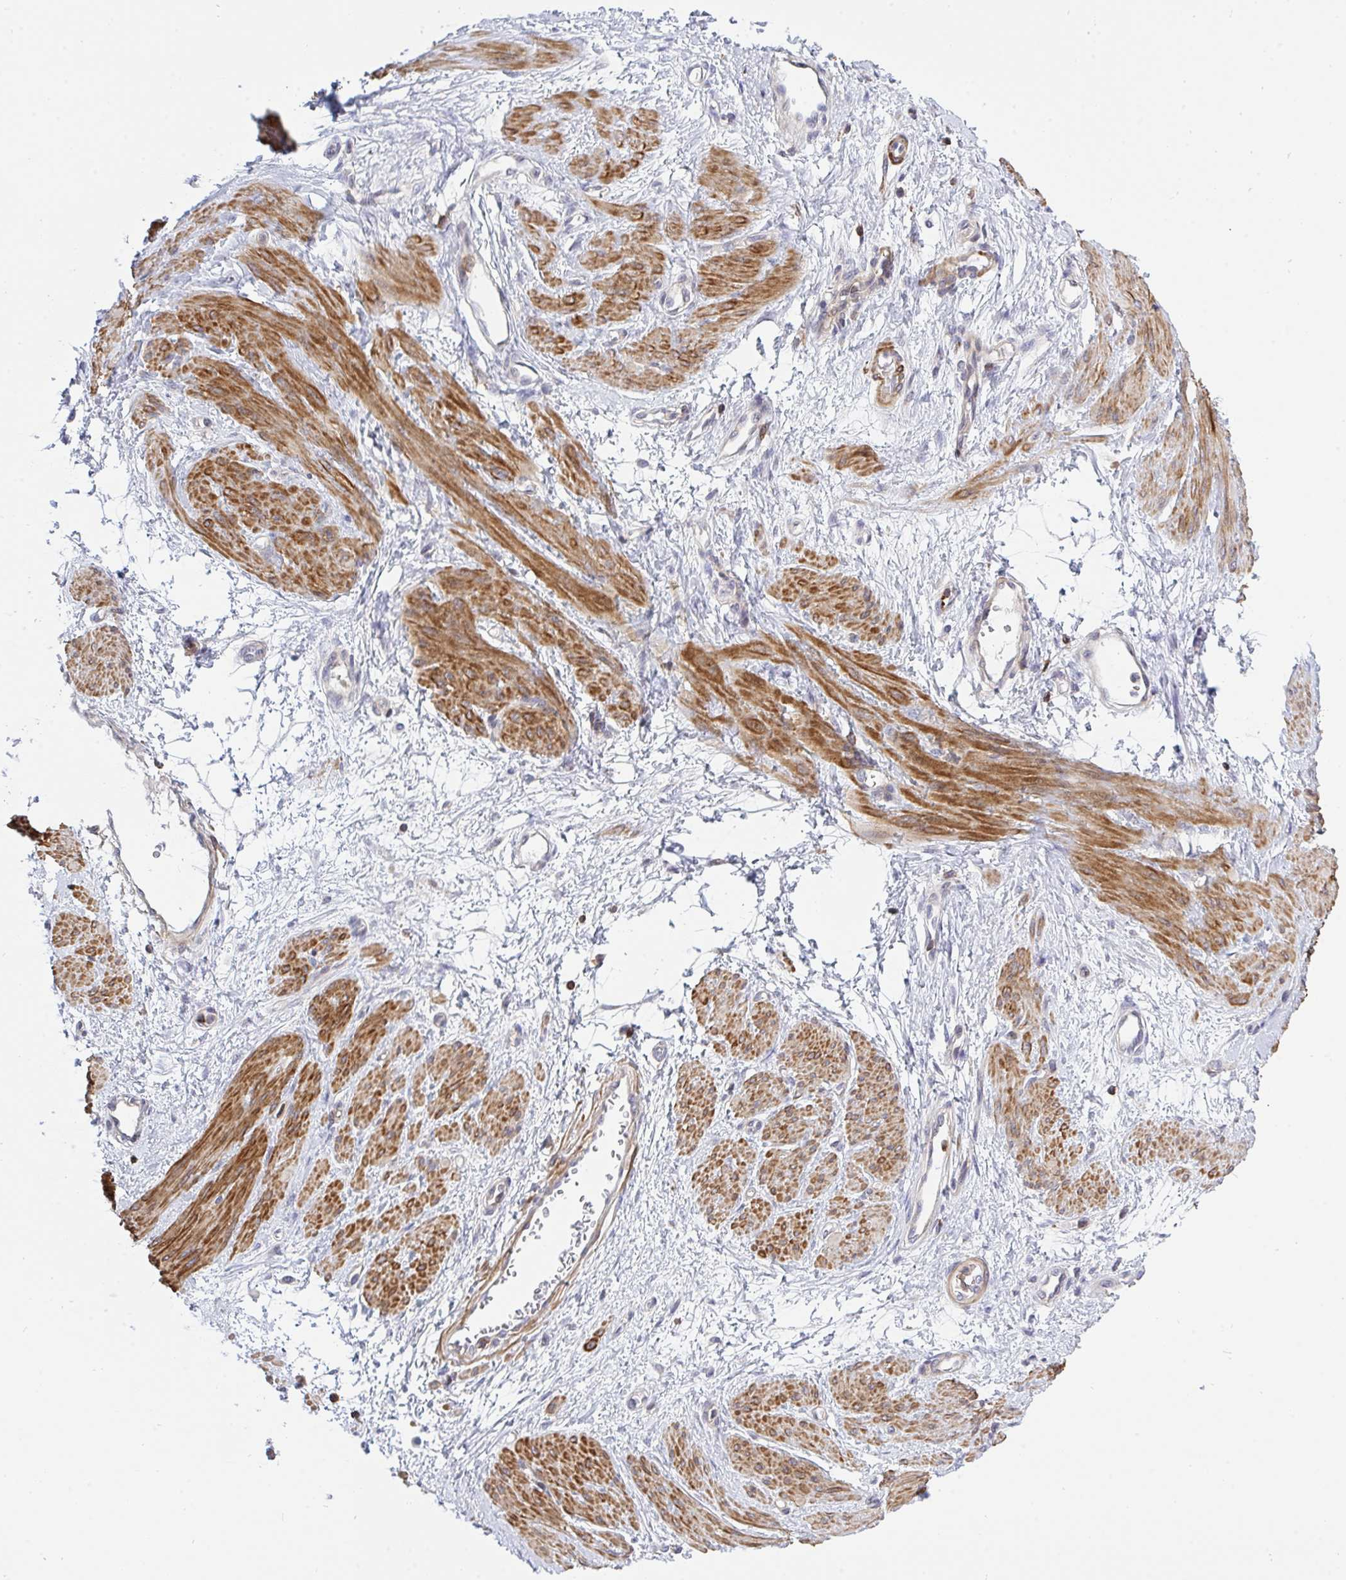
{"staining": {"intensity": "moderate", "quantity": ">75%", "location": "cytoplasmic/membranous"}, "tissue": "smooth muscle", "cell_type": "Smooth muscle cells", "image_type": "normal", "snomed": [{"axis": "morphology", "description": "Normal tissue, NOS"}, {"axis": "topography", "description": "Smooth muscle"}, {"axis": "topography", "description": "Uterus"}], "caption": "Moderate cytoplasmic/membranous protein staining is identified in about >75% of smooth muscle cells in smooth muscle.", "gene": "FRMD3", "patient": {"sex": "female", "age": 39}}